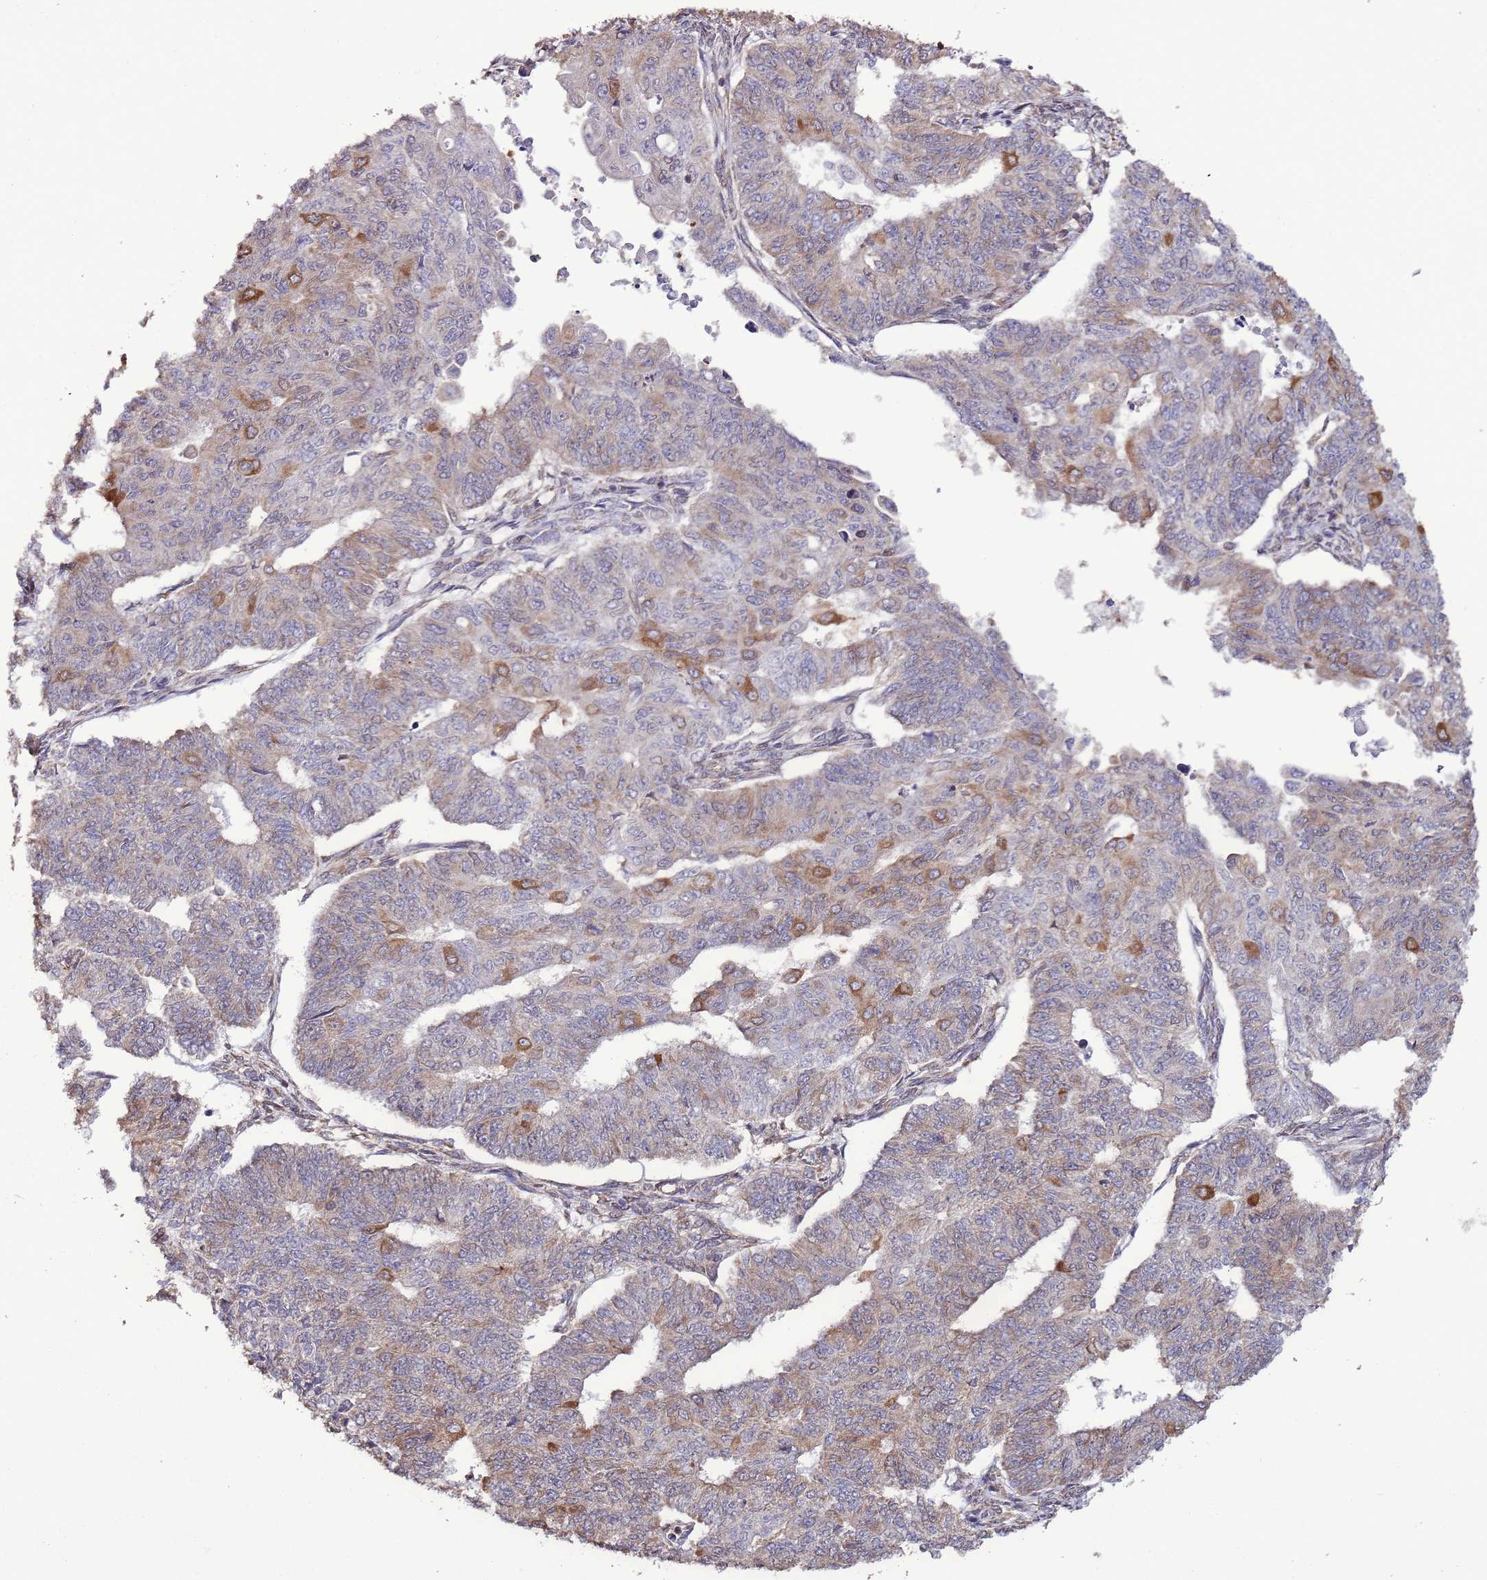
{"staining": {"intensity": "moderate", "quantity": "25%-75%", "location": "cytoplasmic/membranous"}, "tissue": "endometrial cancer", "cell_type": "Tumor cells", "image_type": "cancer", "snomed": [{"axis": "morphology", "description": "Adenocarcinoma, NOS"}, {"axis": "topography", "description": "Endometrium"}], "caption": "DAB (3,3'-diaminobenzidine) immunohistochemical staining of human endometrial cancer shows moderate cytoplasmic/membranous protein staining in about 25%-75% of tumor cells.", "gene": "SLC41A3", "patient": {"sex": "female", "age": 32}}